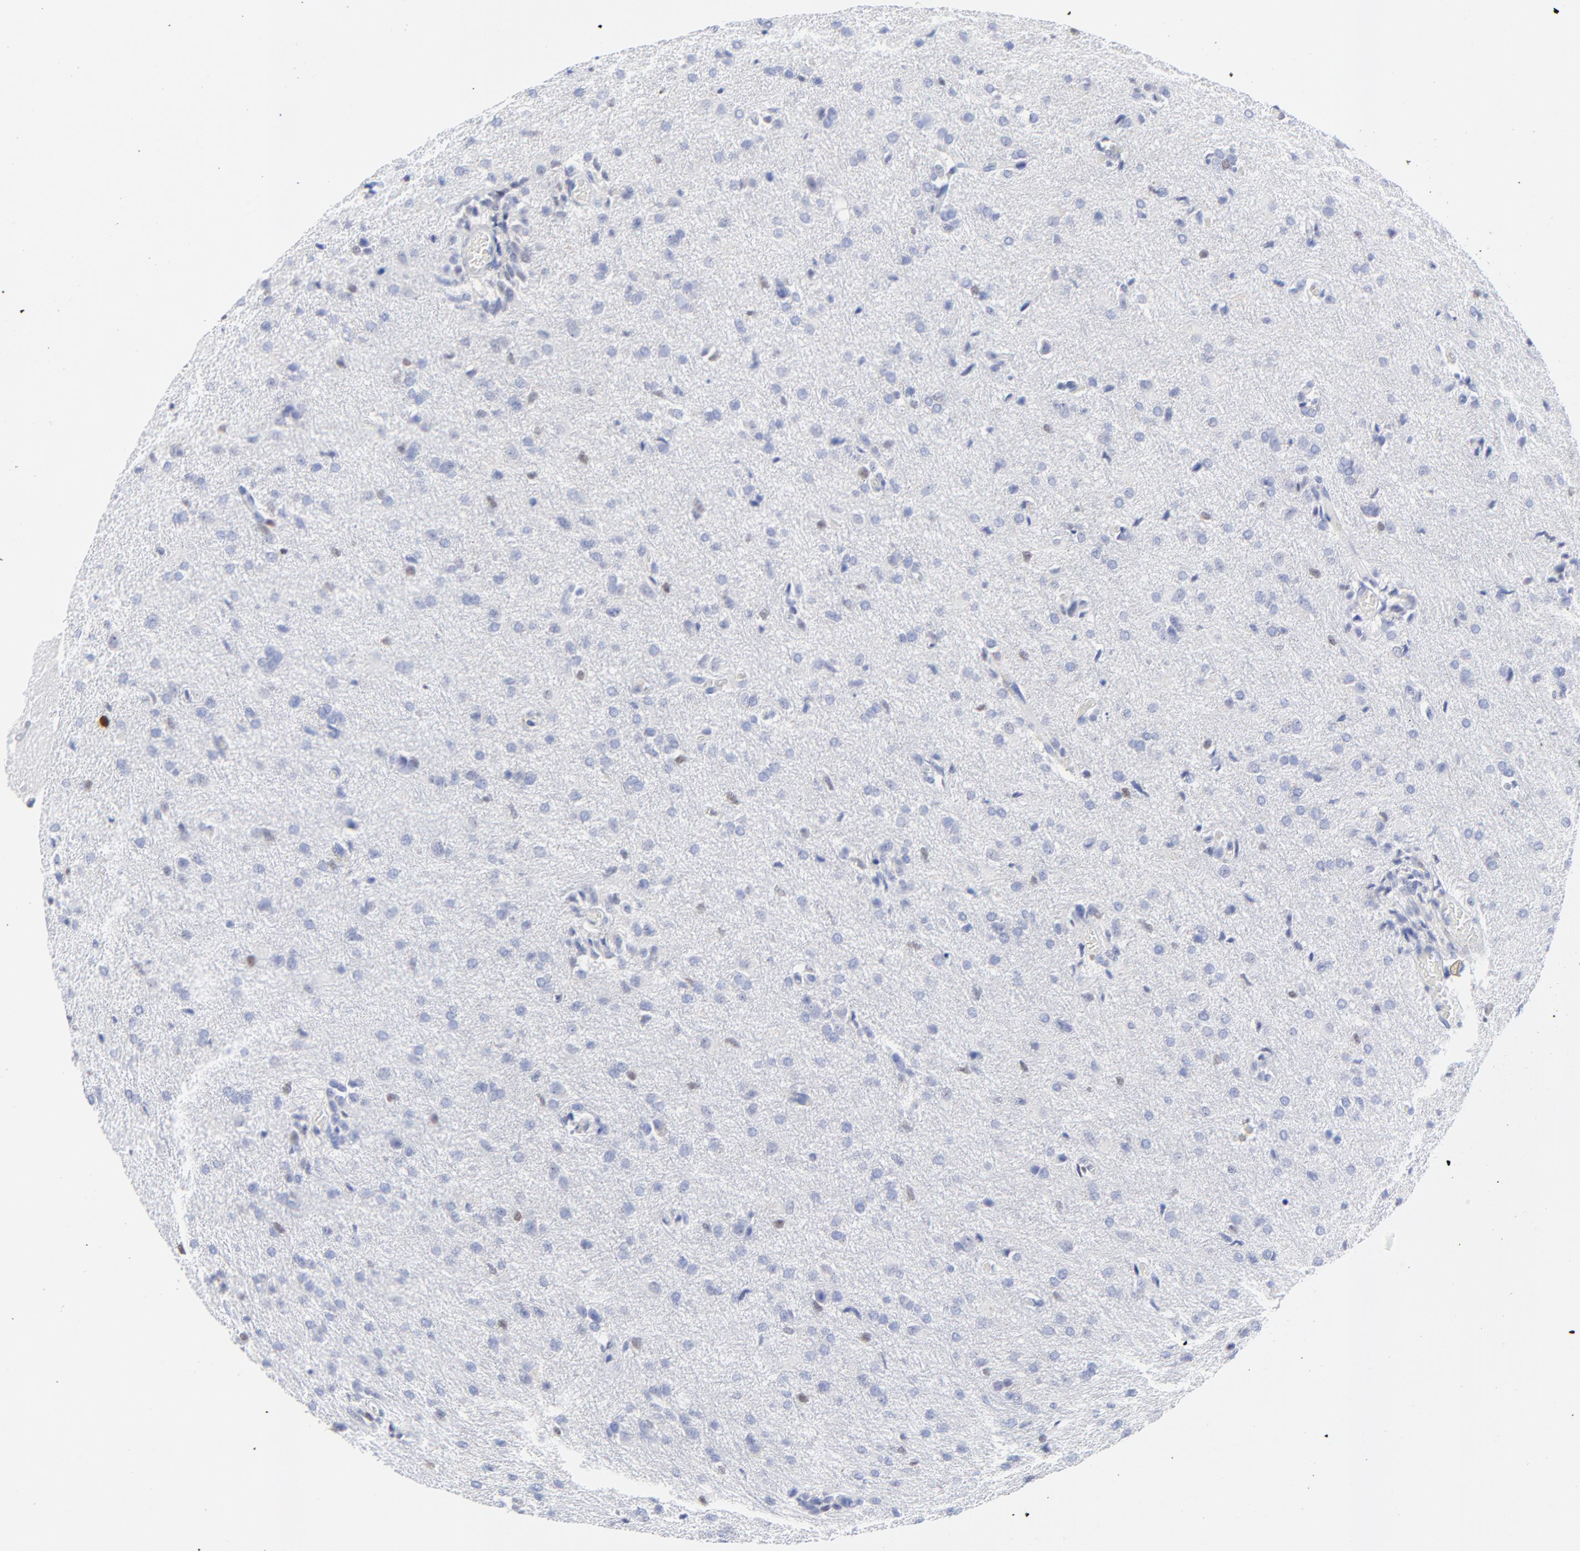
{"staining": {"intensity": "negative", "quantity": "none", "location": "none"}, "tissue": "glioma", "cell_type": "Tumor cells", "image_type": "cancer", "snomed": [{"axis": "morphology", "description": "Glioma, malignant, High grade"}, {"axis": "topography", "description": "Brain"}], "caption": "A histopathology image of glioma stained for a protein demonstrates no brown staining in tumor cells.", "gene": "ZAP70", "patient": {"sex": "male", "age": 68}}